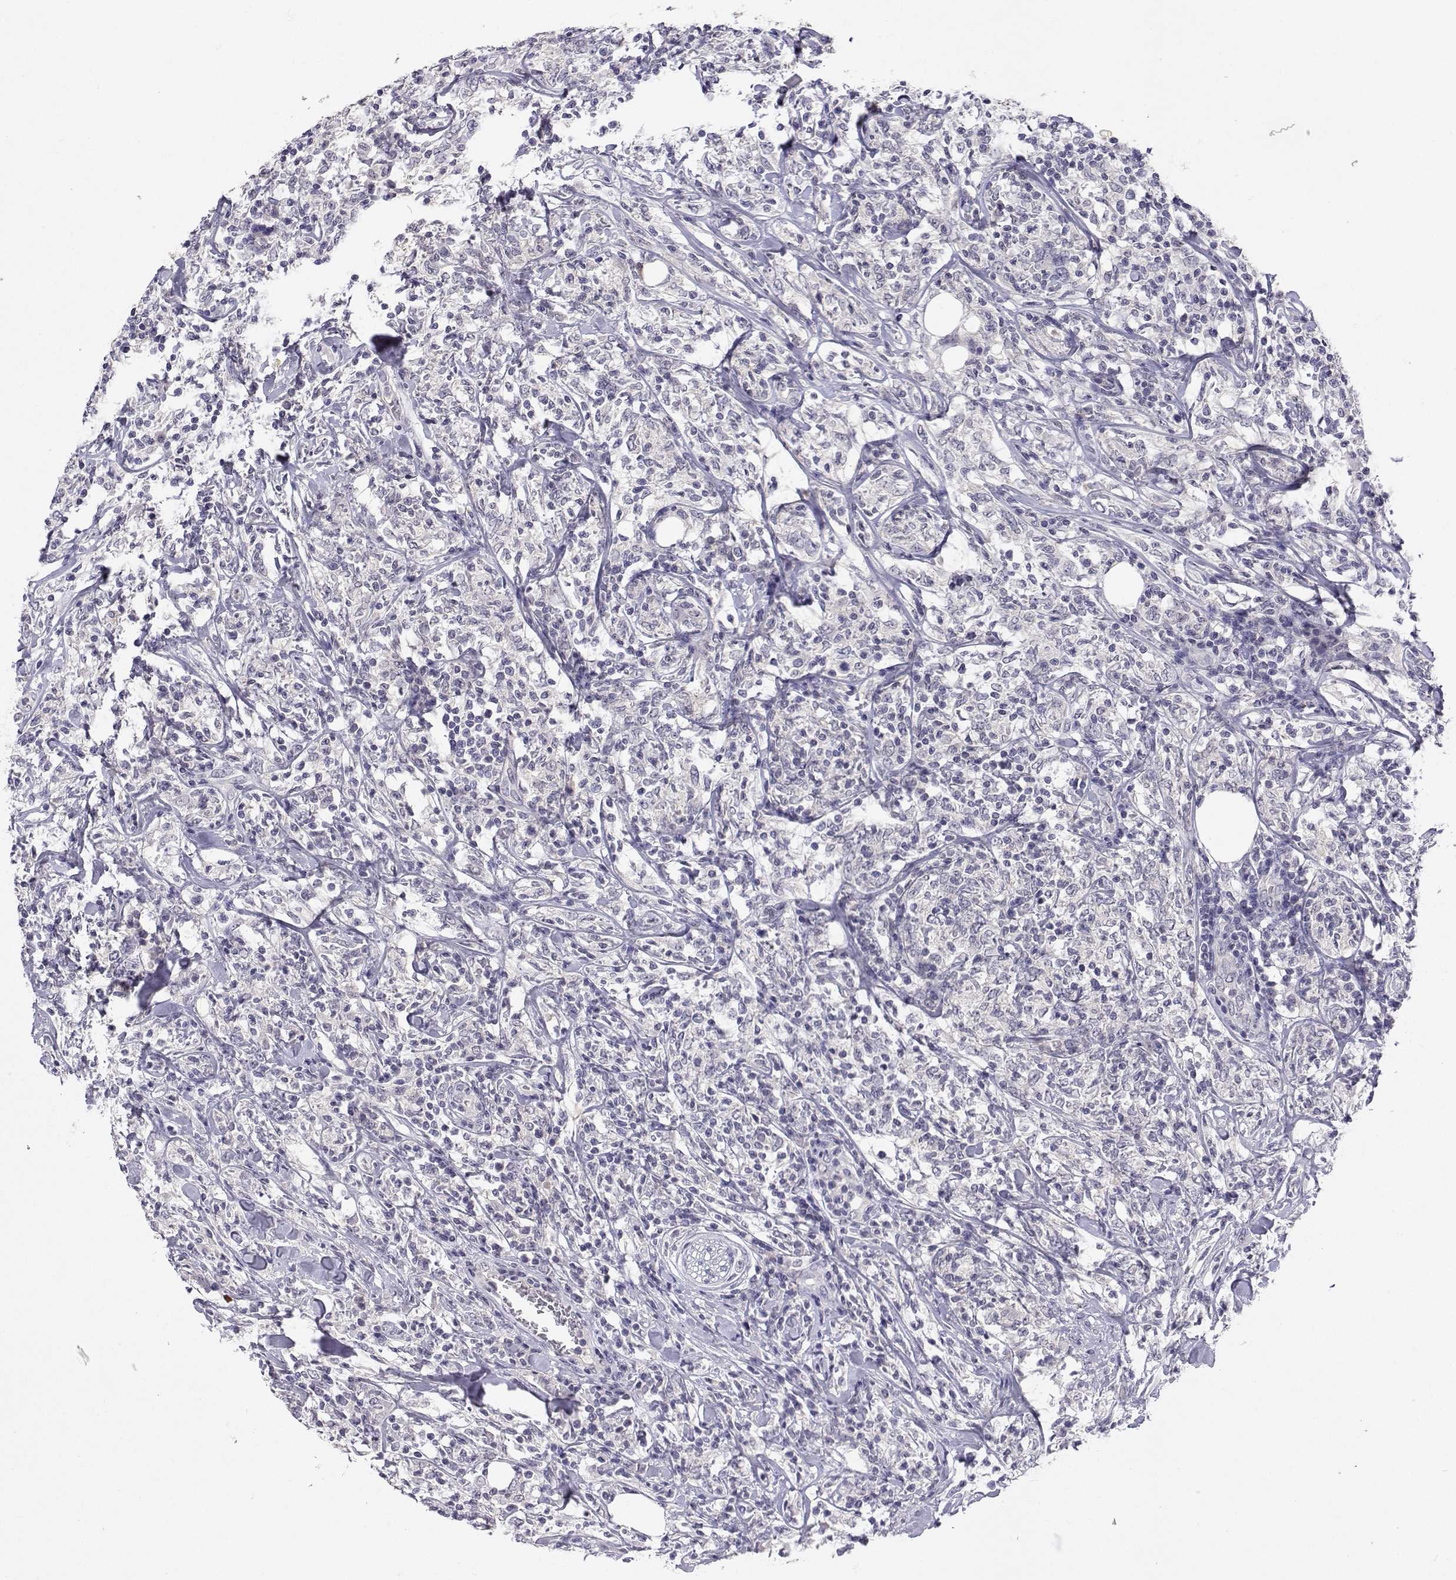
{"staining": {"intensity": "negative", "quantity": "none", "location": "none"}, "tissue": "lymphoma", "cell_type": "Tumor cells", "image_type": "cancer", "snomed": [{"axis": "morphology", "description": "Malignant lymphoma, non-Hodgkin's type, High grade"}, {"axis": "topography", "description": "Lymph node"}], "caption": "Tumor cells show no significant staining in lymphoma.", "gene": "SLC6A3", "patient": {"sex": "female", "age": 84}}